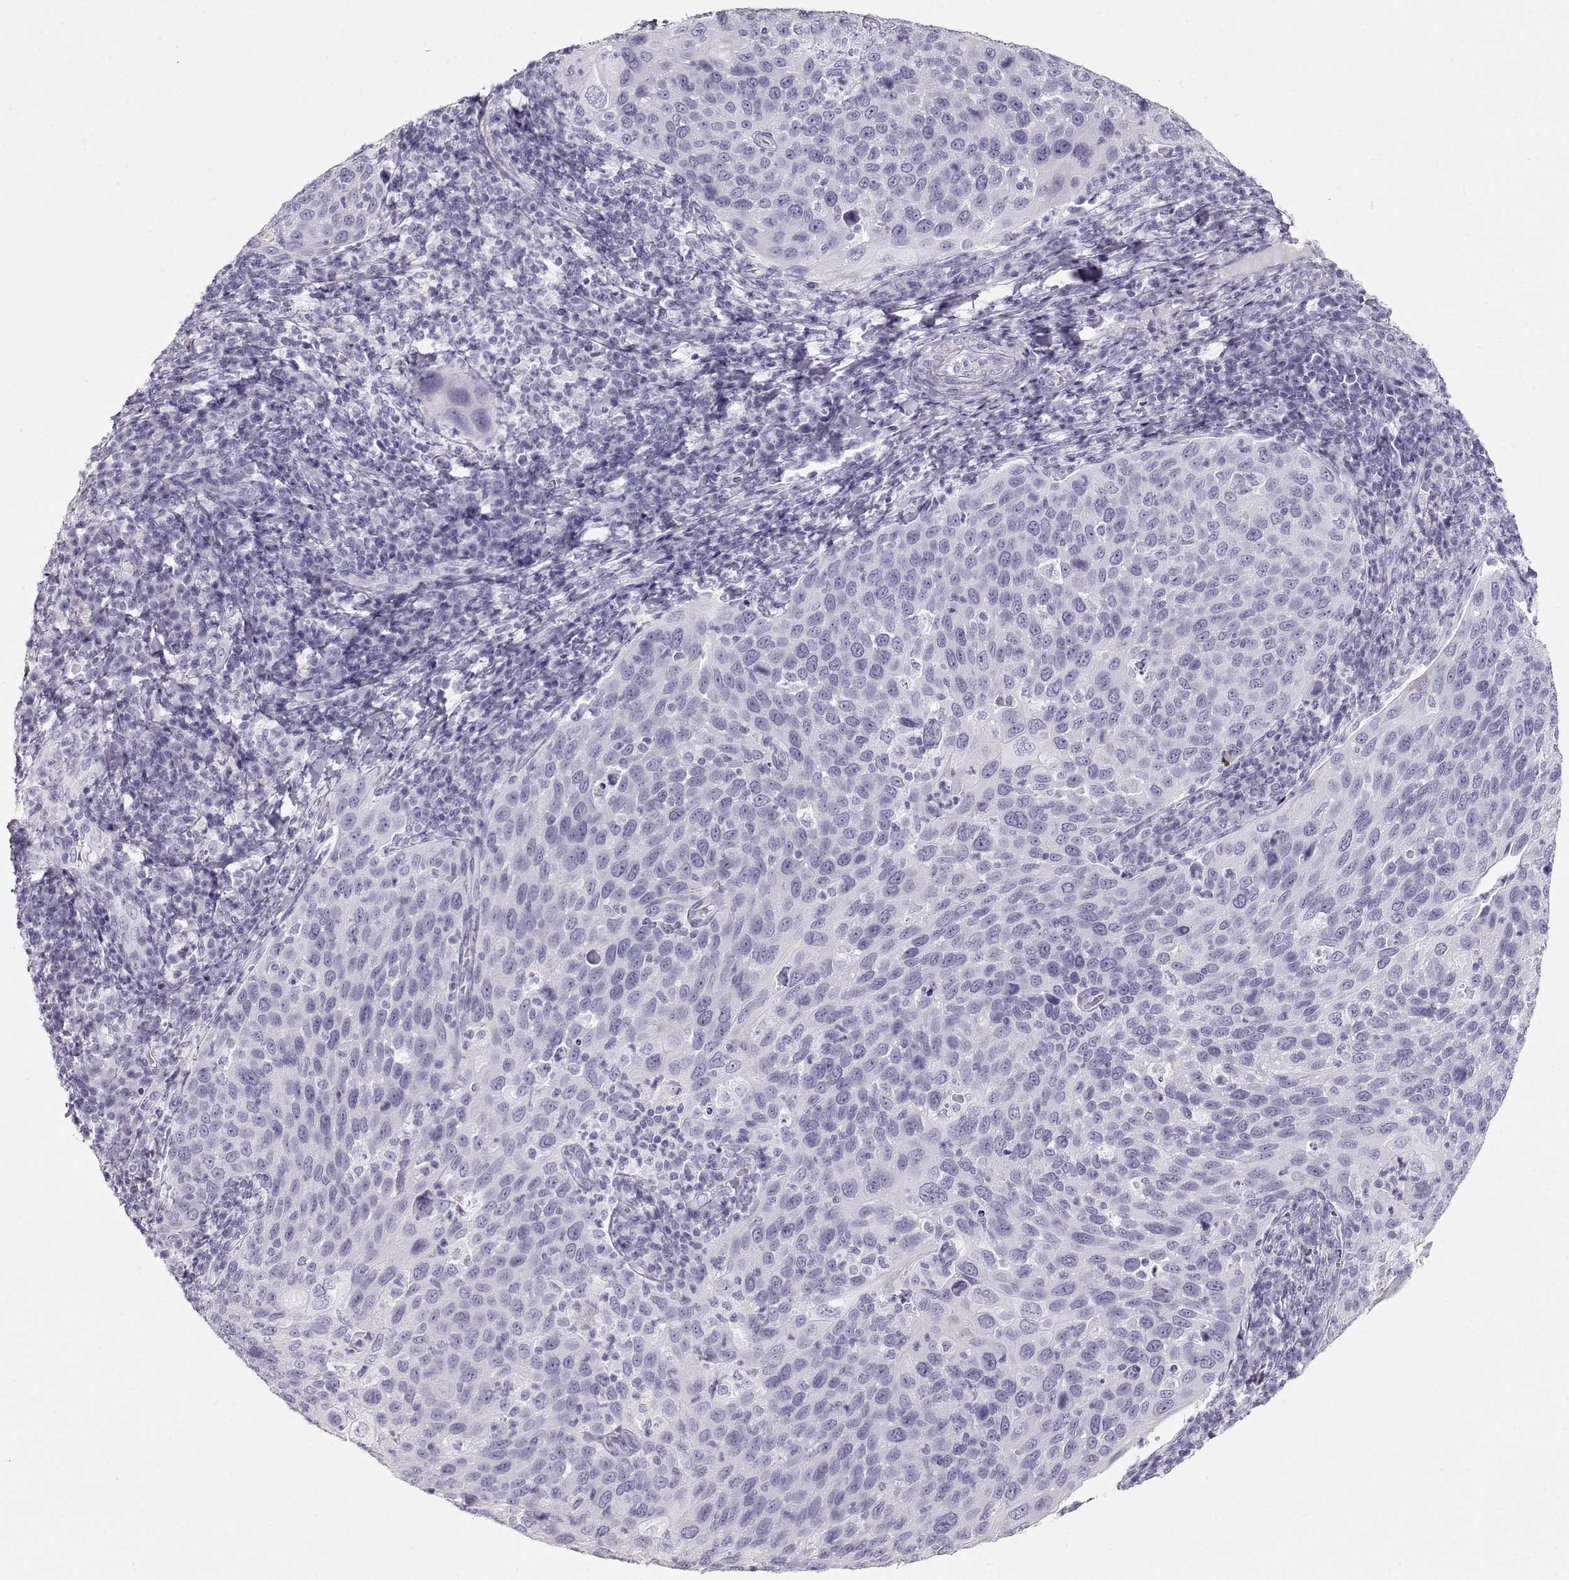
{"staining": {"intensity": "negative", "quantity": "none", "location": "none"}, "tissue": "cervical cancer", "cell_type": "Tumor cells", "image_type": "cancer", "snomed": [{"axis": "morphology", "description": "Squamous cell carcinoma, NOS"}, {"axis": "topography", "description": "Cervix"}], "caption": "Histopathology image shows no protein staining in tumor cells of cervical cancer tissue.", "gene": "ACTN2", "patient": {"sex": "female", "age": 54}}